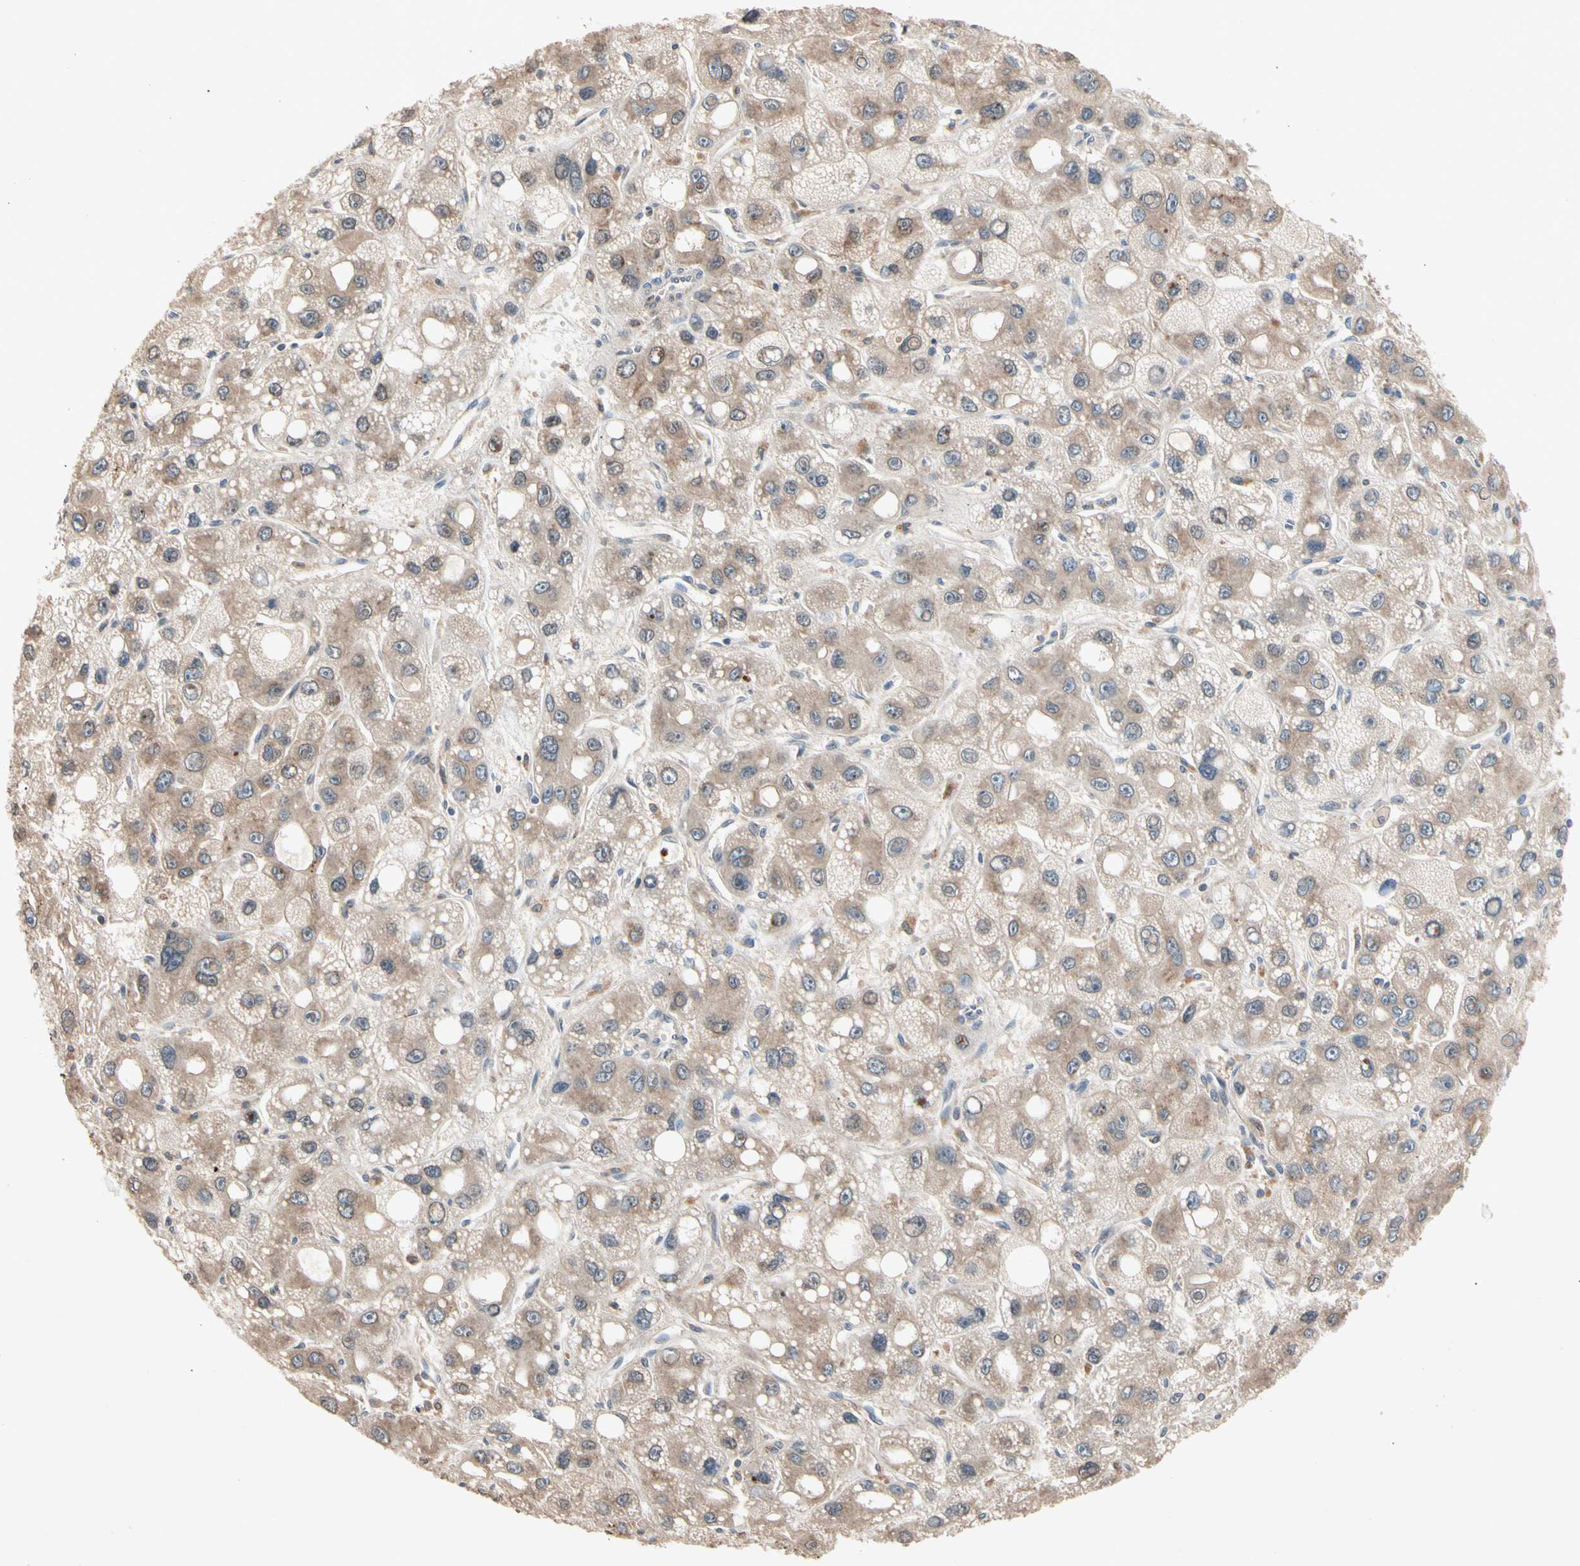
{"staining": {"intensity": "moderate", "quantity": ">75%", "location": "cytoplasmic/membranous"}, "tissue": "liver cancer", "cell_type": "Tumor cells", "image_type": "cancer", "snomed": [{"axis": "morphology", "description": "Carcinoma, Hepatocellular, NOS"}, {"axis": "topography", "description": "Liver"}], "caption": "Liver cancer stained for a protein reveals moderate cytoplasmic/membranous positivity in tumor cells. (Stains: DAB (3,3'-diaminobenzidine) in brown, nuclei in blue, Microscopy: brightfield microscopy at high magnification).", "gene": "PRDX4", "patient": {"sex": "male", "age": 55}}